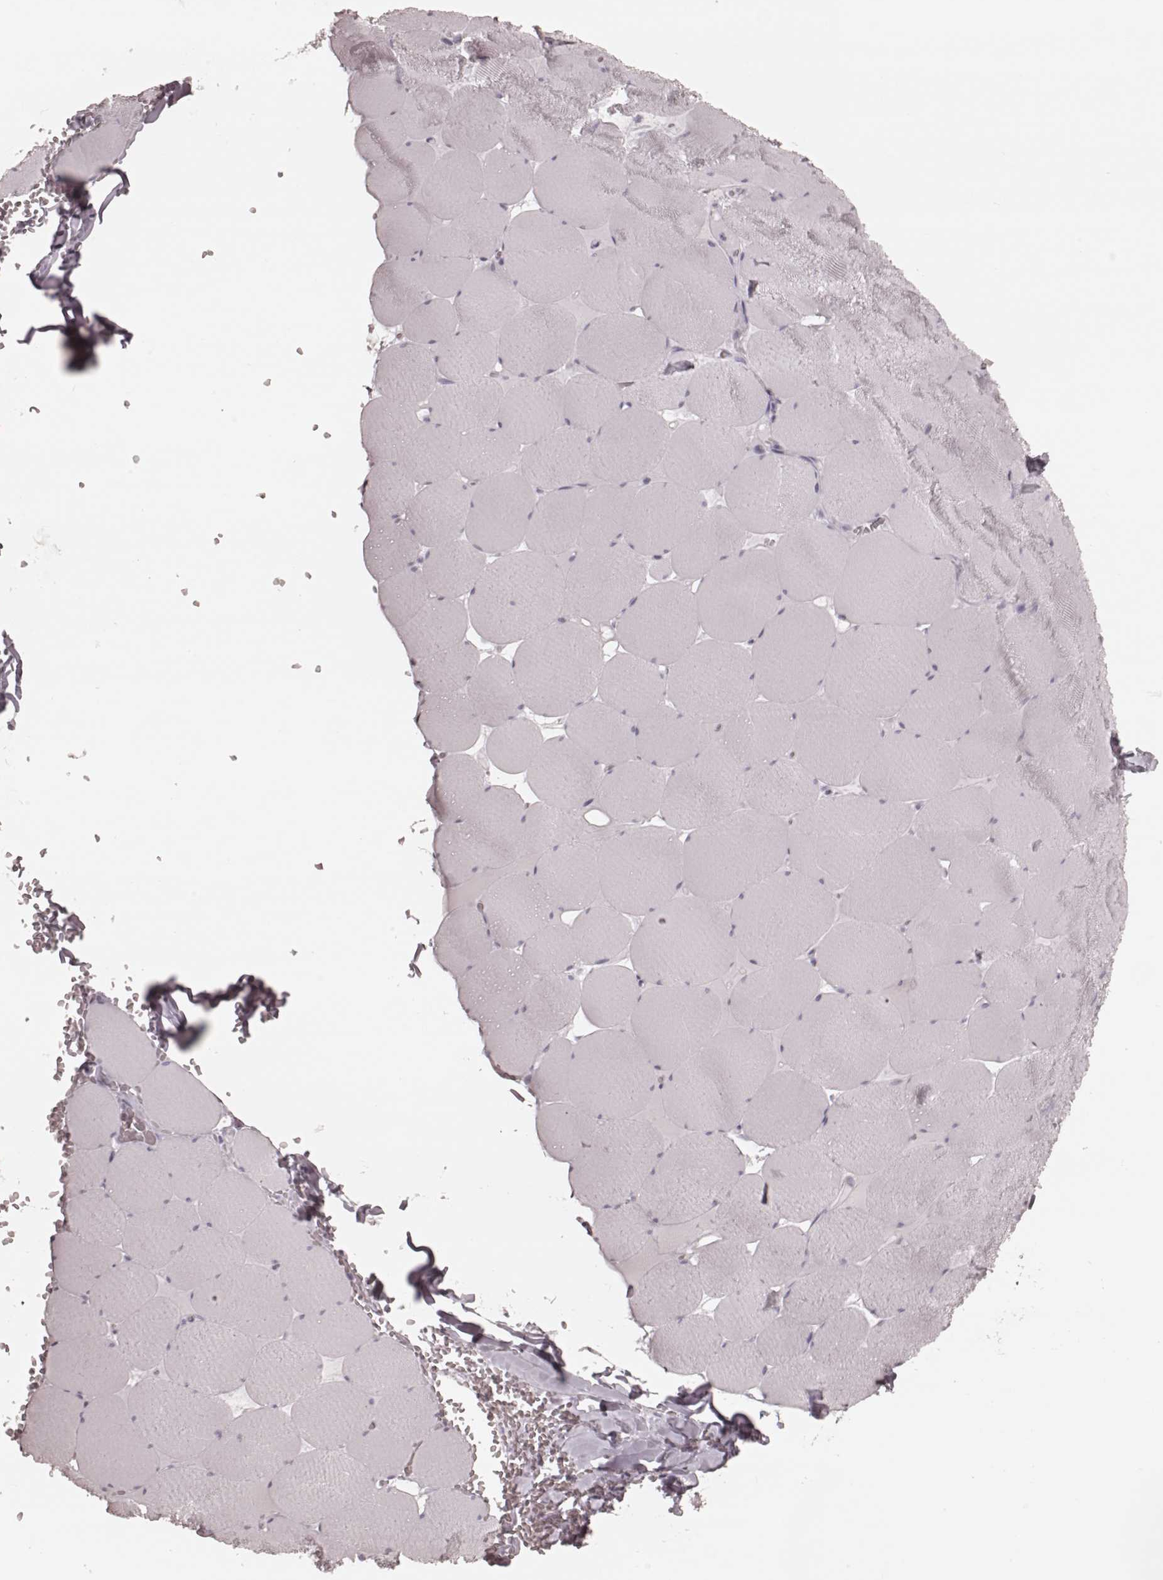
{"staining": {"intensity": "negative", "quantity": "none", "location": "none"}, "tissue": "skeletal muscle", "cell_type": "Myocytes", "image_type": "normal", "snomed": [{"axis": "morphology", "description": "Normal tissue, NOS"}, {"axis": "morphology", "description": "Malignant melanoma, Metastatic site"}, {"axis": "topography", "description": "Skeletal muscle"}], "caption": "Skeletal muscle stained for a protein using immunohistochemistry (IHC) reveals no staining myocytes.", "gene": "KRT74", "patient": {"sex": "male", "age": 50}}